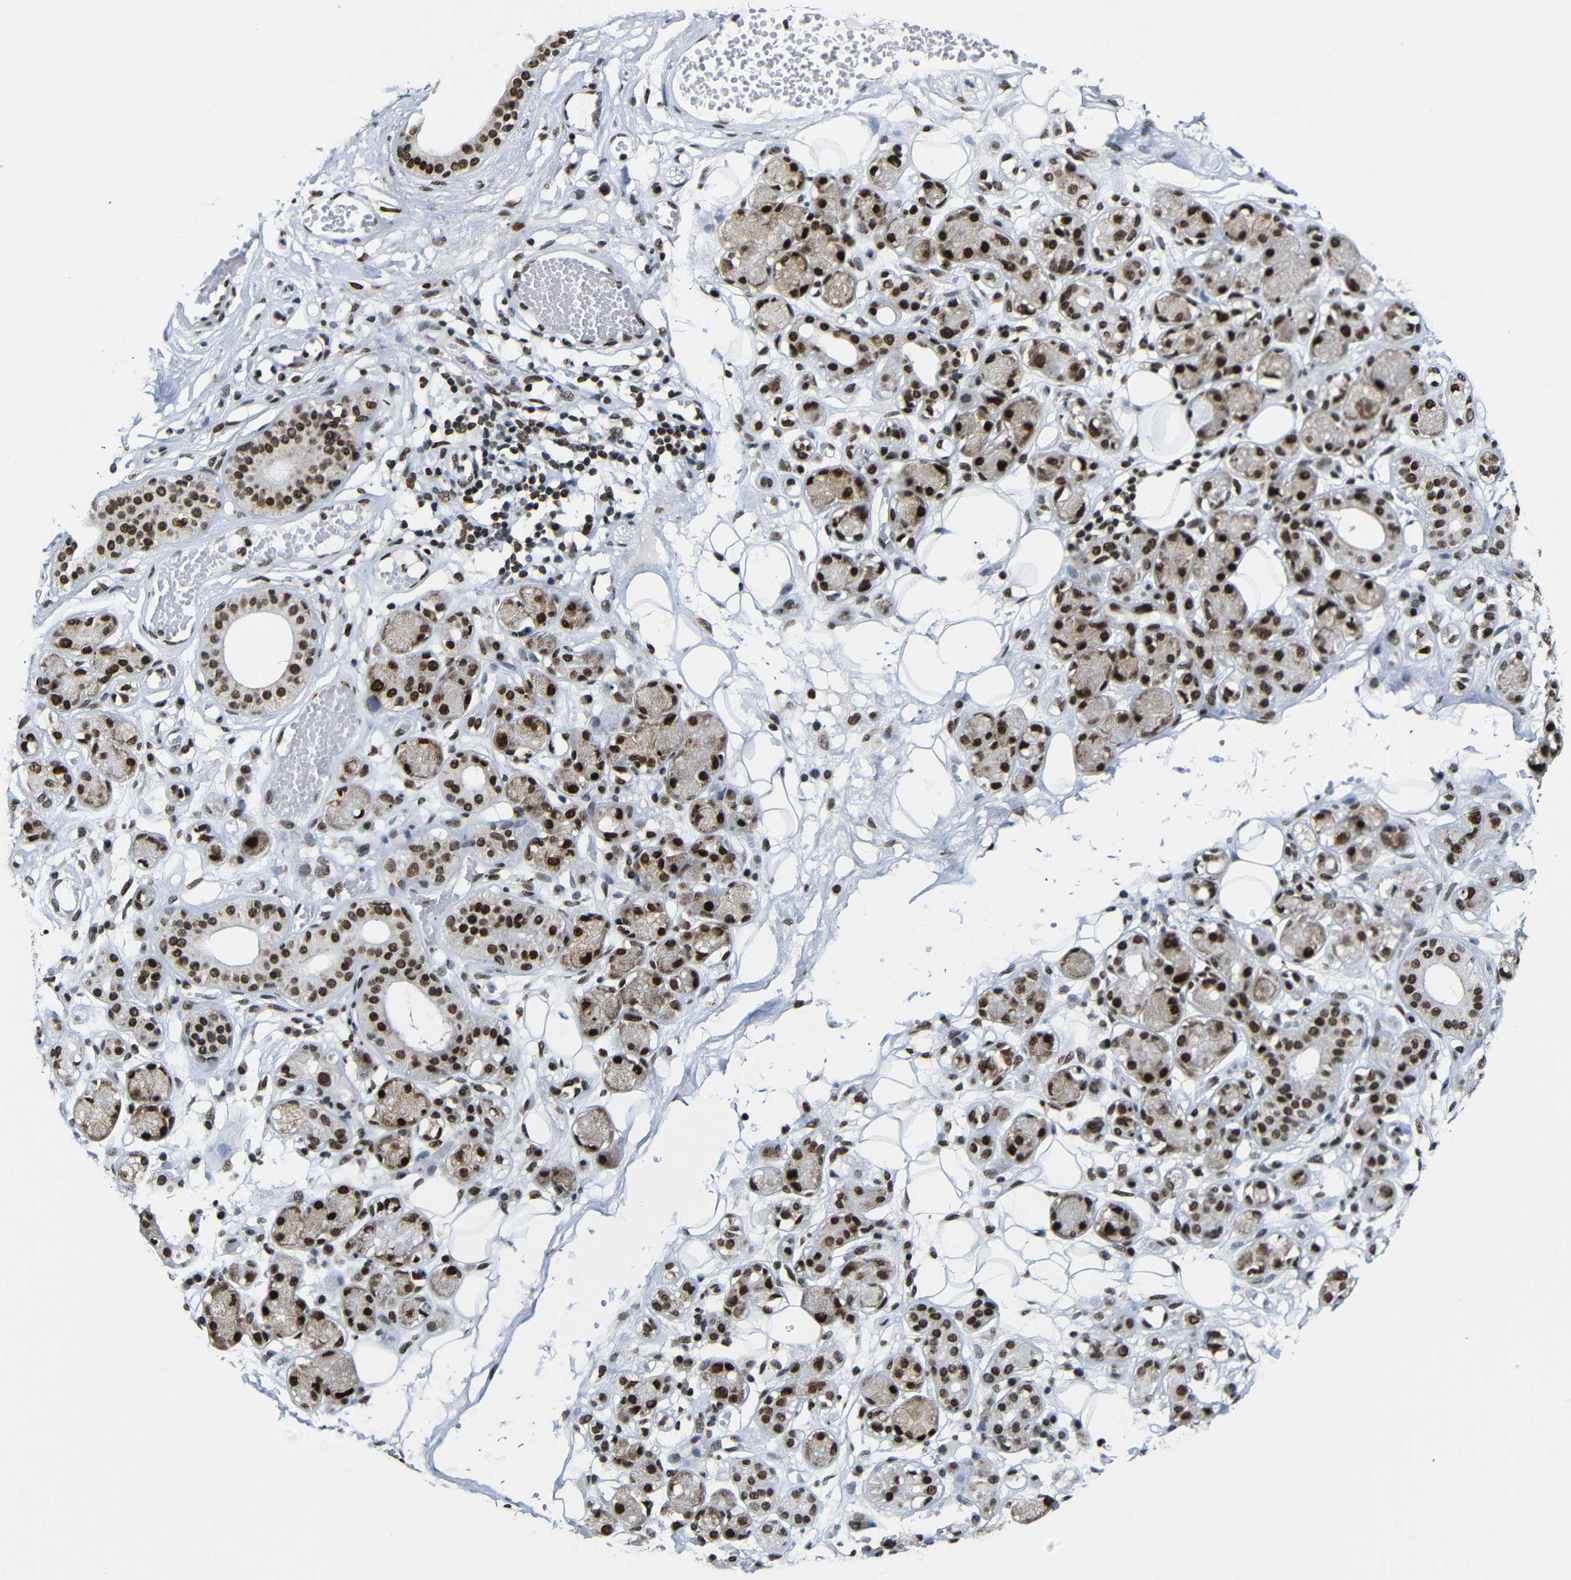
{"staining": {"intensity": "moderate", "quantity": ">75%", "location": "nuclear"}, "tissue": "adipose tissue", "cell_type": "Adipocytes", "image_type": "normal", "snomed": [{"axis": "morphology", "description": "Normal tissue, NOS"}, {"axis": "morphology", "description": "Inflammation, NOS"}, {"axis": "topography", "description": "Vascular tissue"}, {"axis": "topography", "description": "Salivary gland"}], "caption": "DAB (3,3'-diaminobenzidine) immunohistochemical staining of normal human adipose tissue exhibits moderate nuclear protein positivity in approximately >75% of adipocytes. (Stains: DAB (3,3'-diaminobenzidine) in brown, nuclei in blue, Microscopy: brightfield microscopy at high magnification).", "gene": "PTBP1", "patient": {"sex": "female", "age": 75}}